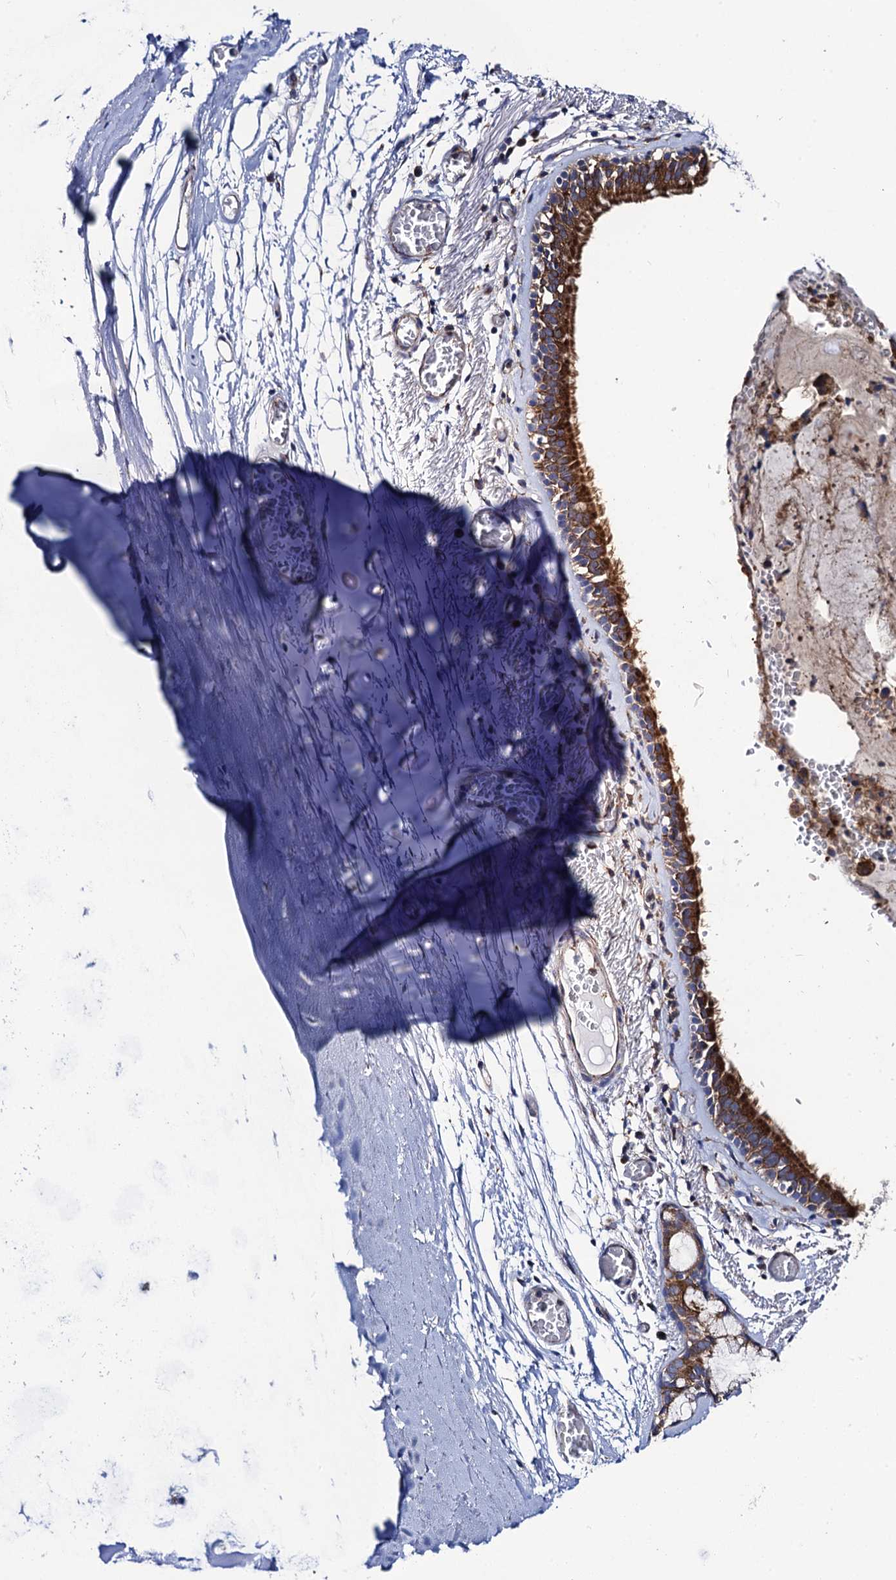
{"staining": {"intensity": "strong", "quantity": ">75%", "location": "cytoplasmic/membranous"}, "tissue": "bronchus", "cell_type": "Respiratory epithelial cells", "image_type": "normal", "snomed": [{"axis": "morphology", "description": "Normal tissue, NOS"}, {"axis": "topography", "description": "Bronchus"}, {"axis": "topography", "description": "Lung"}], "caption": "Immunohistochemistry photomicrograph of unremarkable bronchus stained for a protein (brown), which shows high levels of strong cytoplasmic/membranous staining in about >75% of respiratory epithelial cells.", "gene": "DYDC1", "patient": {"sex": "male", "age": 56}}